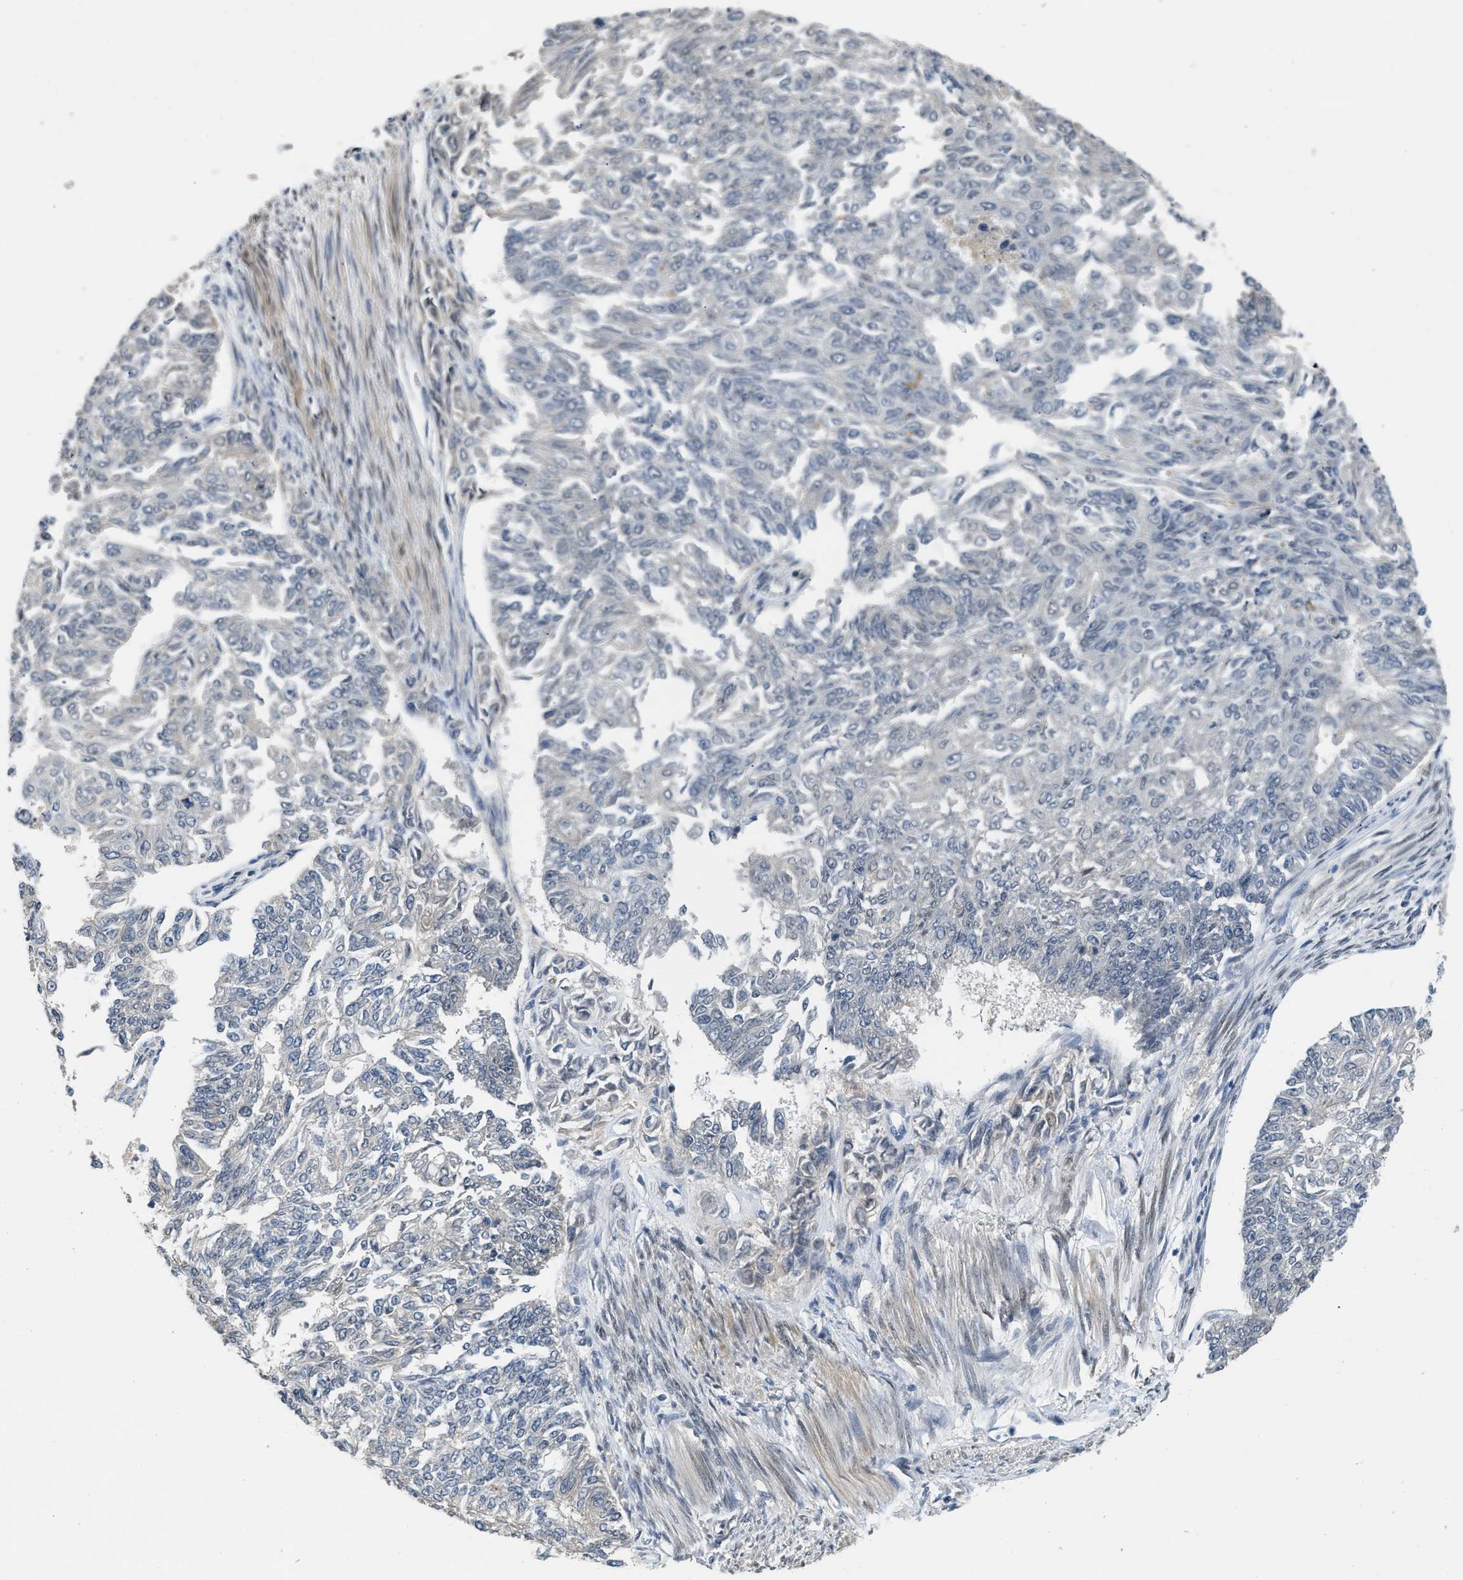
{"staining": {"intensity": "negative", "quantity": "none", "location": "none"}, "tissue": "endometrial cancer", "cell_type": "Tumor cells", "image_type": "cancer", "snomed": [{"axis": "morphology", "description": "Adenocarcinoma, NOS"}, {"axis": "topography", "description": "Endometrium"}], "caption": "A high-resolution histopathology image shows immunohistochemistry staining of endometrial cancer, which demonstrates no significant positivity in tumor cells.", "gene": "TES", "patient": {"sex": "female", "age": 32}}